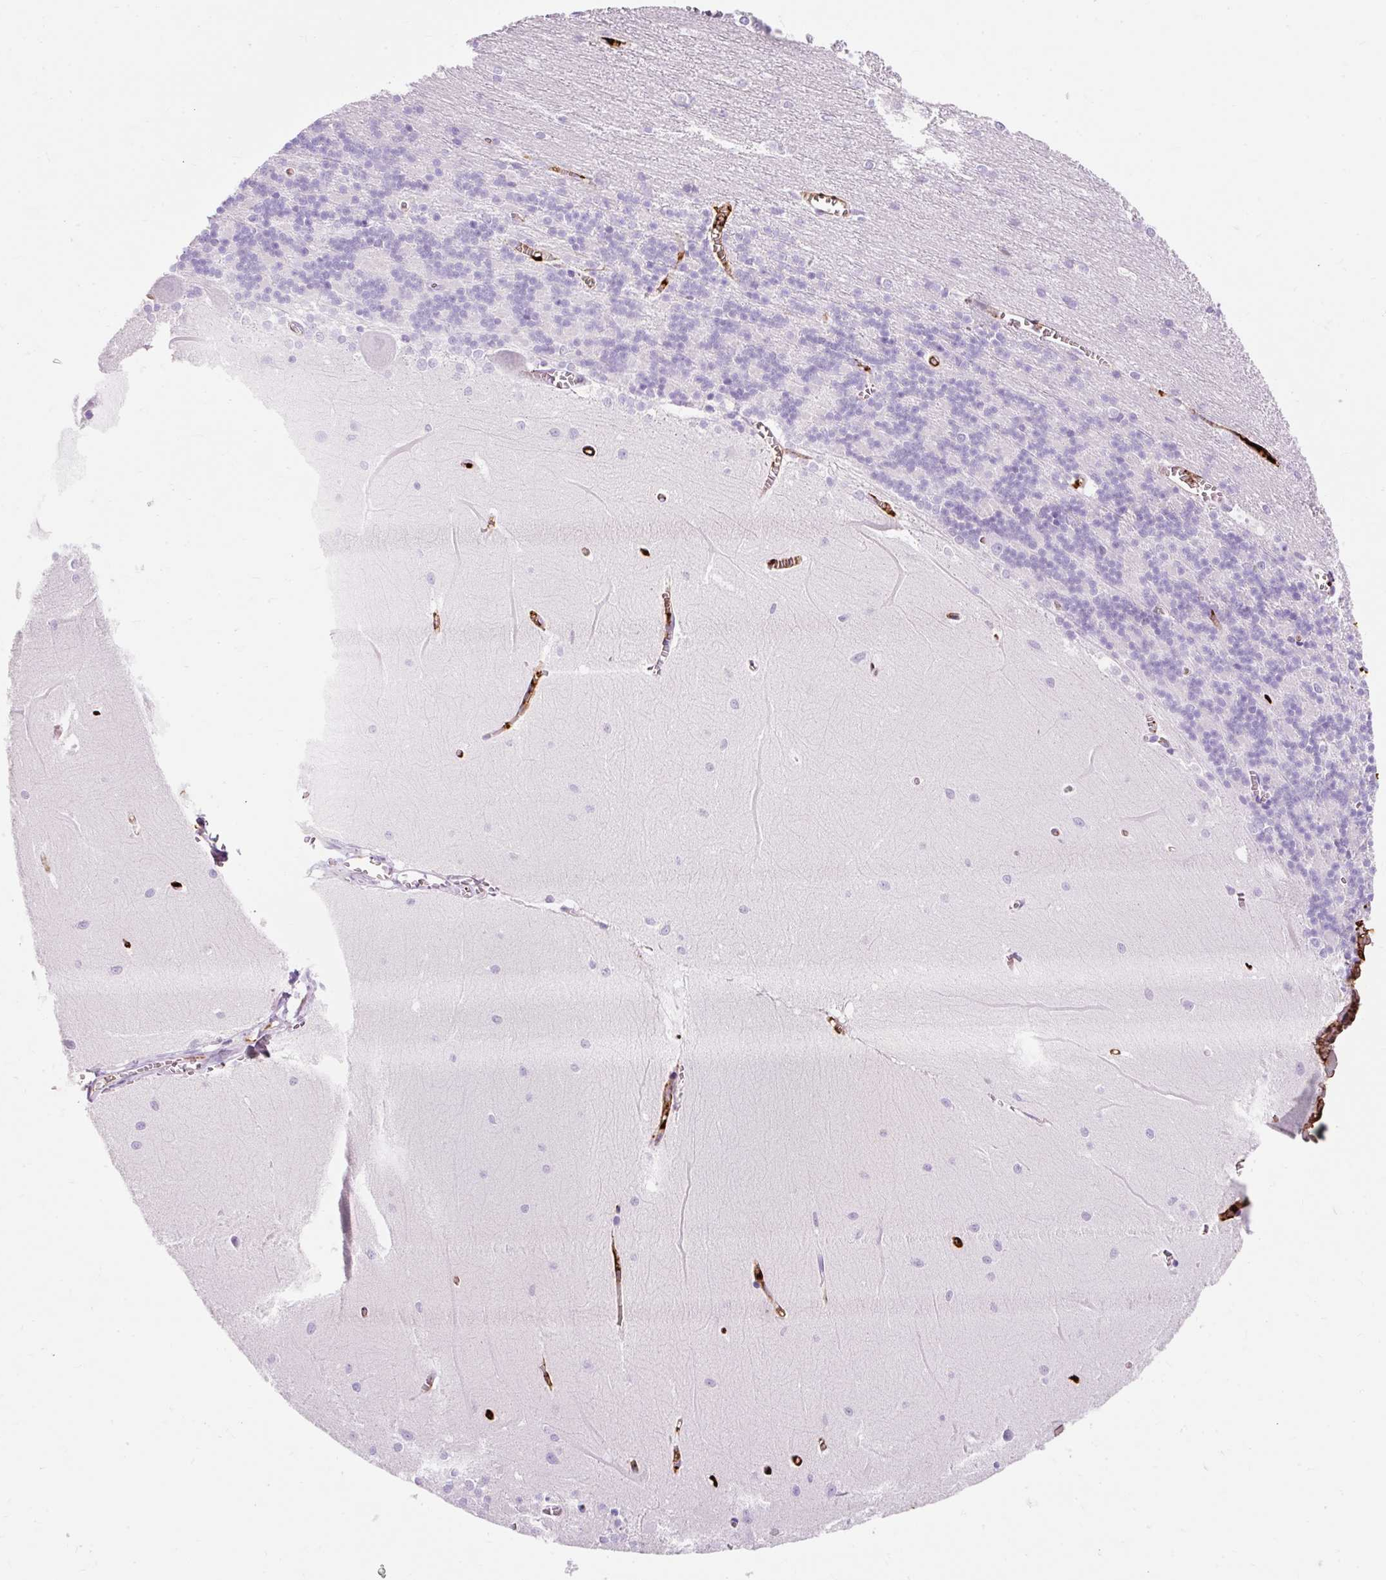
{"staining": {"intensity": "negative", "quantity": "none", "location": "none"}, "tissue": "cerebellum", "cell_type": "Cells in granular layer", "image_type": "normal", "snomed": [{"axis": "morphology", "description": "Normal tissue, NOS"}, {"axis": "topography", "description": "Cerebellum"}], "caption": "This is a photomicrograph of IHC staining of unremarkable cerebellum, which shows no positivity in cells in granular layer.", "gene": "APOC2", "patient": {"sex": "male", "age": 37}}